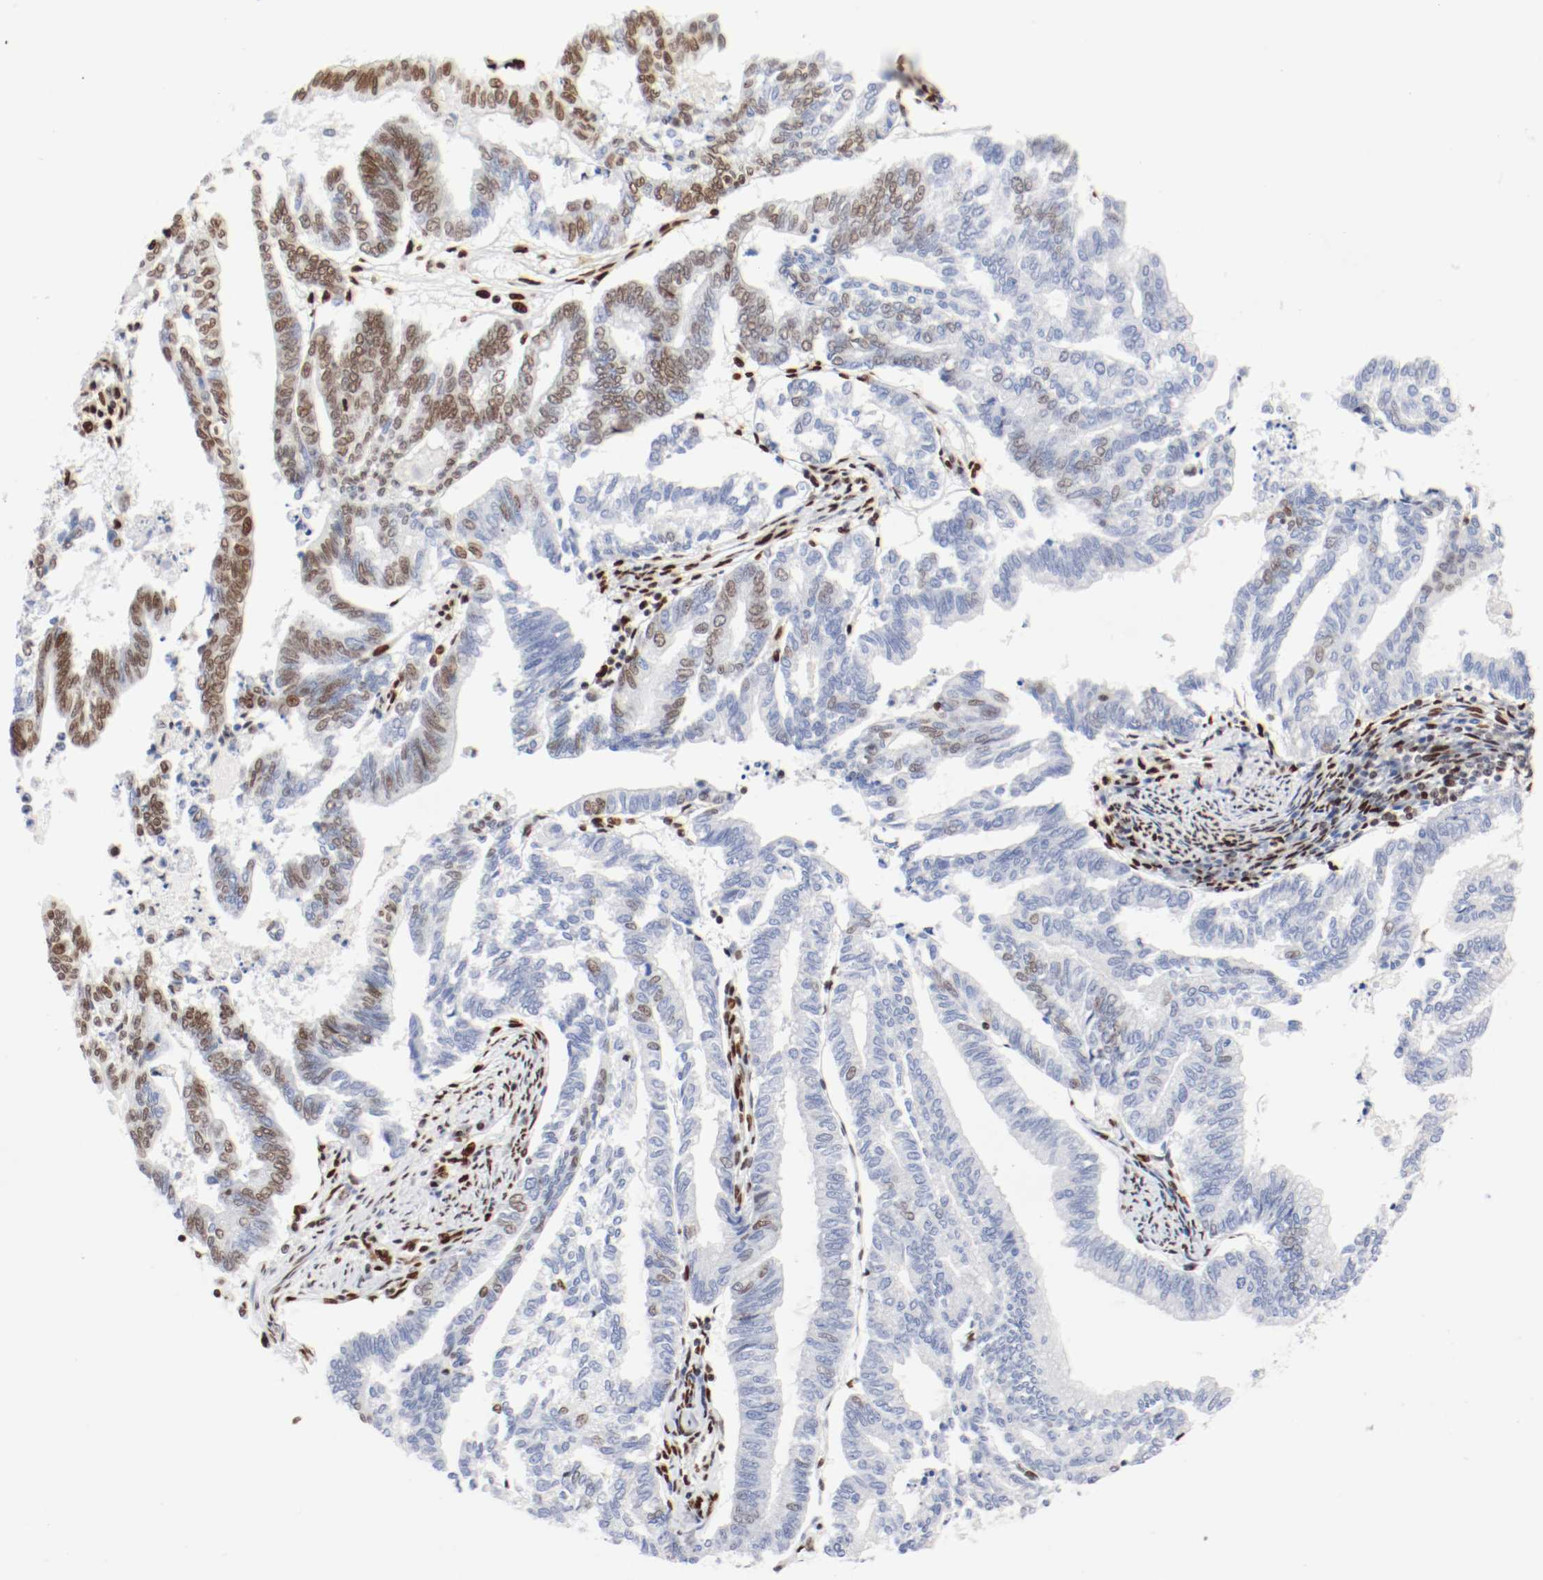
{"staining": {"intensity": "moderate", "quantity": "<25%", "location": "nuclear"}, "tissue": "endometrial cancer", "cell_type": "Tumor cells", "image_type": "cancer", "snomed": [{"axis": "morphology", "description": "Adenocarcinoma, NOS"}, {"axis": "topography", "description": "Endometrium"}], "caption": "A micrograph of endometrial cancer (adenocarcinoma) stained for a protein shows moderate nuclear brown staining in tumor cells.", "gene": "CTBP1", "patient": {"sex": "female", "age": 79}}